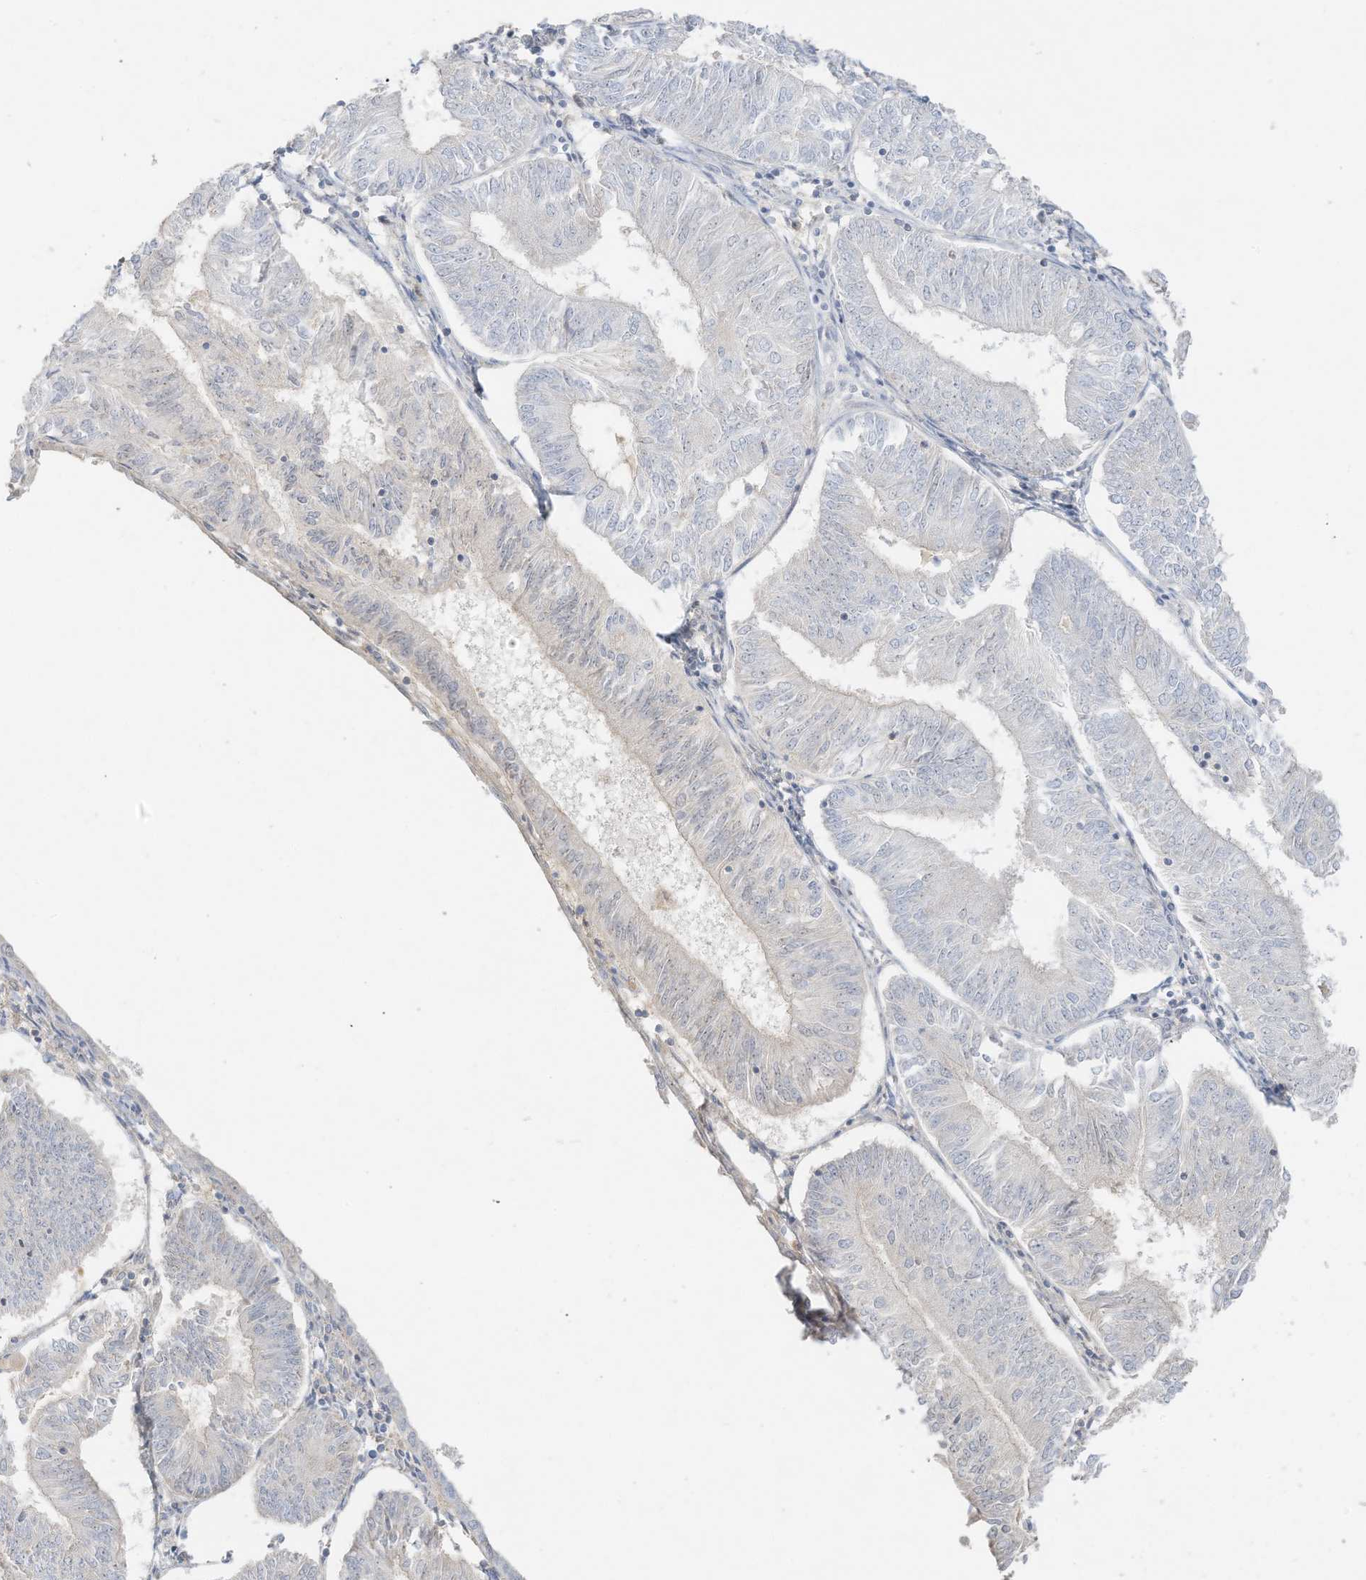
{"staining": {"intensity": "negative", "quantity": "none", "location": "none"}, "tissue": "endometrial cancer", "cell_type": "Tumor cells", "image_type": "cancer", "snomed": [{"axis": "morphology", "description": "Adenocarcinoma, NOS"}, {"axis": "topography", "description": "Endometrium"}], "caption": "High power microscopy photomicrograph of an immunohistochemistry (IHC) image of endometrial cancer (adenocarcinoma), revealing no significant expression in tumor cells.", "gene": "ZBTB41", "patient": {"sex": "female", "age": 58}}